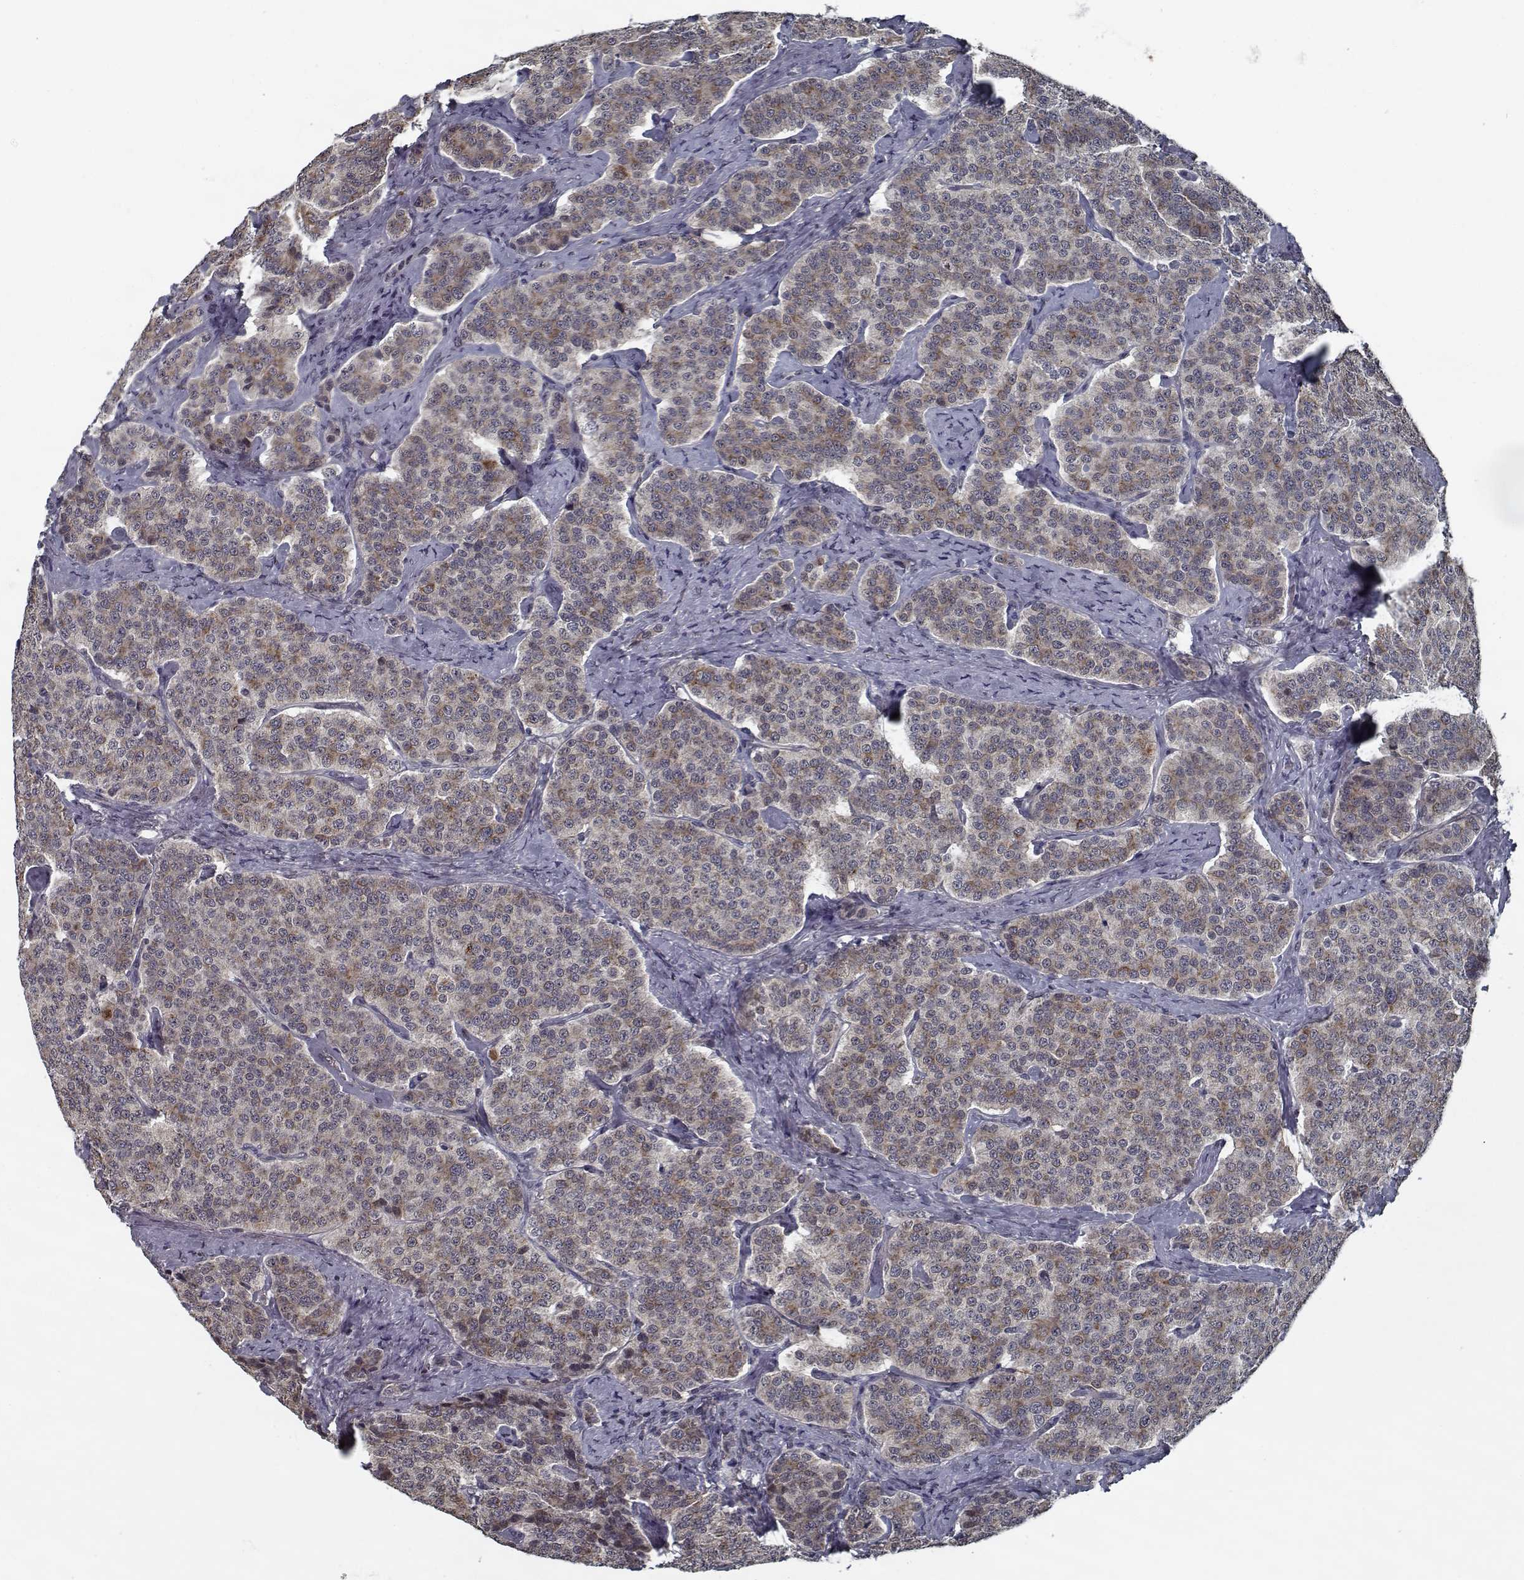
{"staining": {"intensity": "moderate", "quantity": "25%-75%", "location": "cytoplasmic/membranous"}, "tissue": "carcinoid", "cell_type": "Tumor cells", "image_type": "cancer", "snomed": [{"axis": "morphology", "description": "Carcinoid, malignant, NOS"}, {"axis": "topography", "description": "Small intestine"}], "caption": "DAB (3,3'-diaminobenzidine) immunohistochemical staining of human carcinoid exhibits moderate cytoplasmic/membranous protein positivity in about 25%-75% of tumor cells.", "gene": "NLK", "patient": {"sex": "female", "age": 58}}